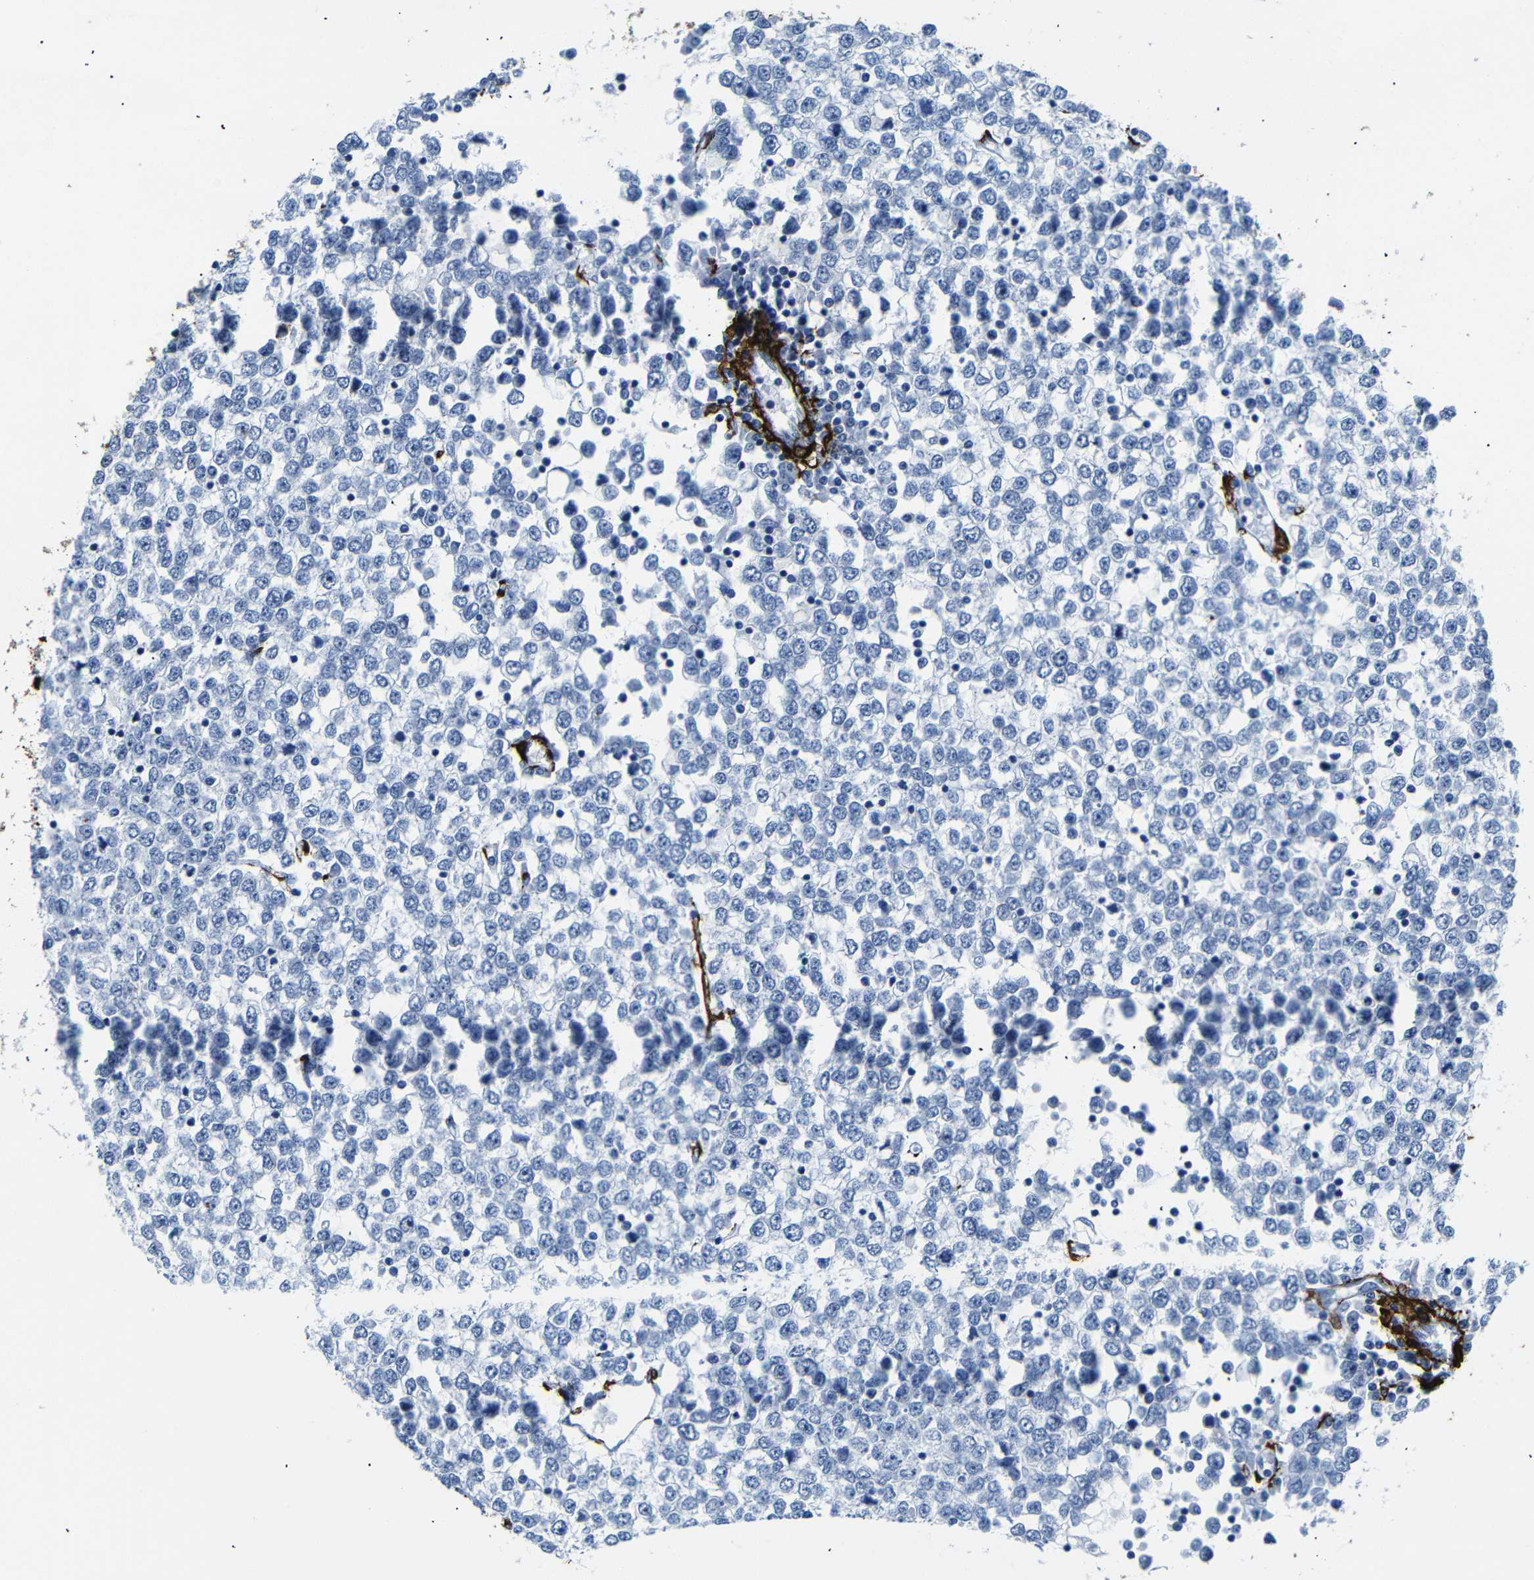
{"staining": {"intensity": "negative", "quantity": "none", "location": "none"}, "tissue": "testis cancer", "cell_type": "Tumor cells", "image_type": "cancer", "snomed": [{"axis": "morphology", "description": "Seminoma, NOS"}, {"axis": "topography", "description": "Testis"}], "caption": "An image of testis seminoma stained for a protein exhibits no brown staining in tumor cells. (DAB (3,3'-diaminobenzidine) immunohistochemistry (IHC), high magnification).", "gene": "ACTA2", "patient": {"sex": "male", "age": 65}}